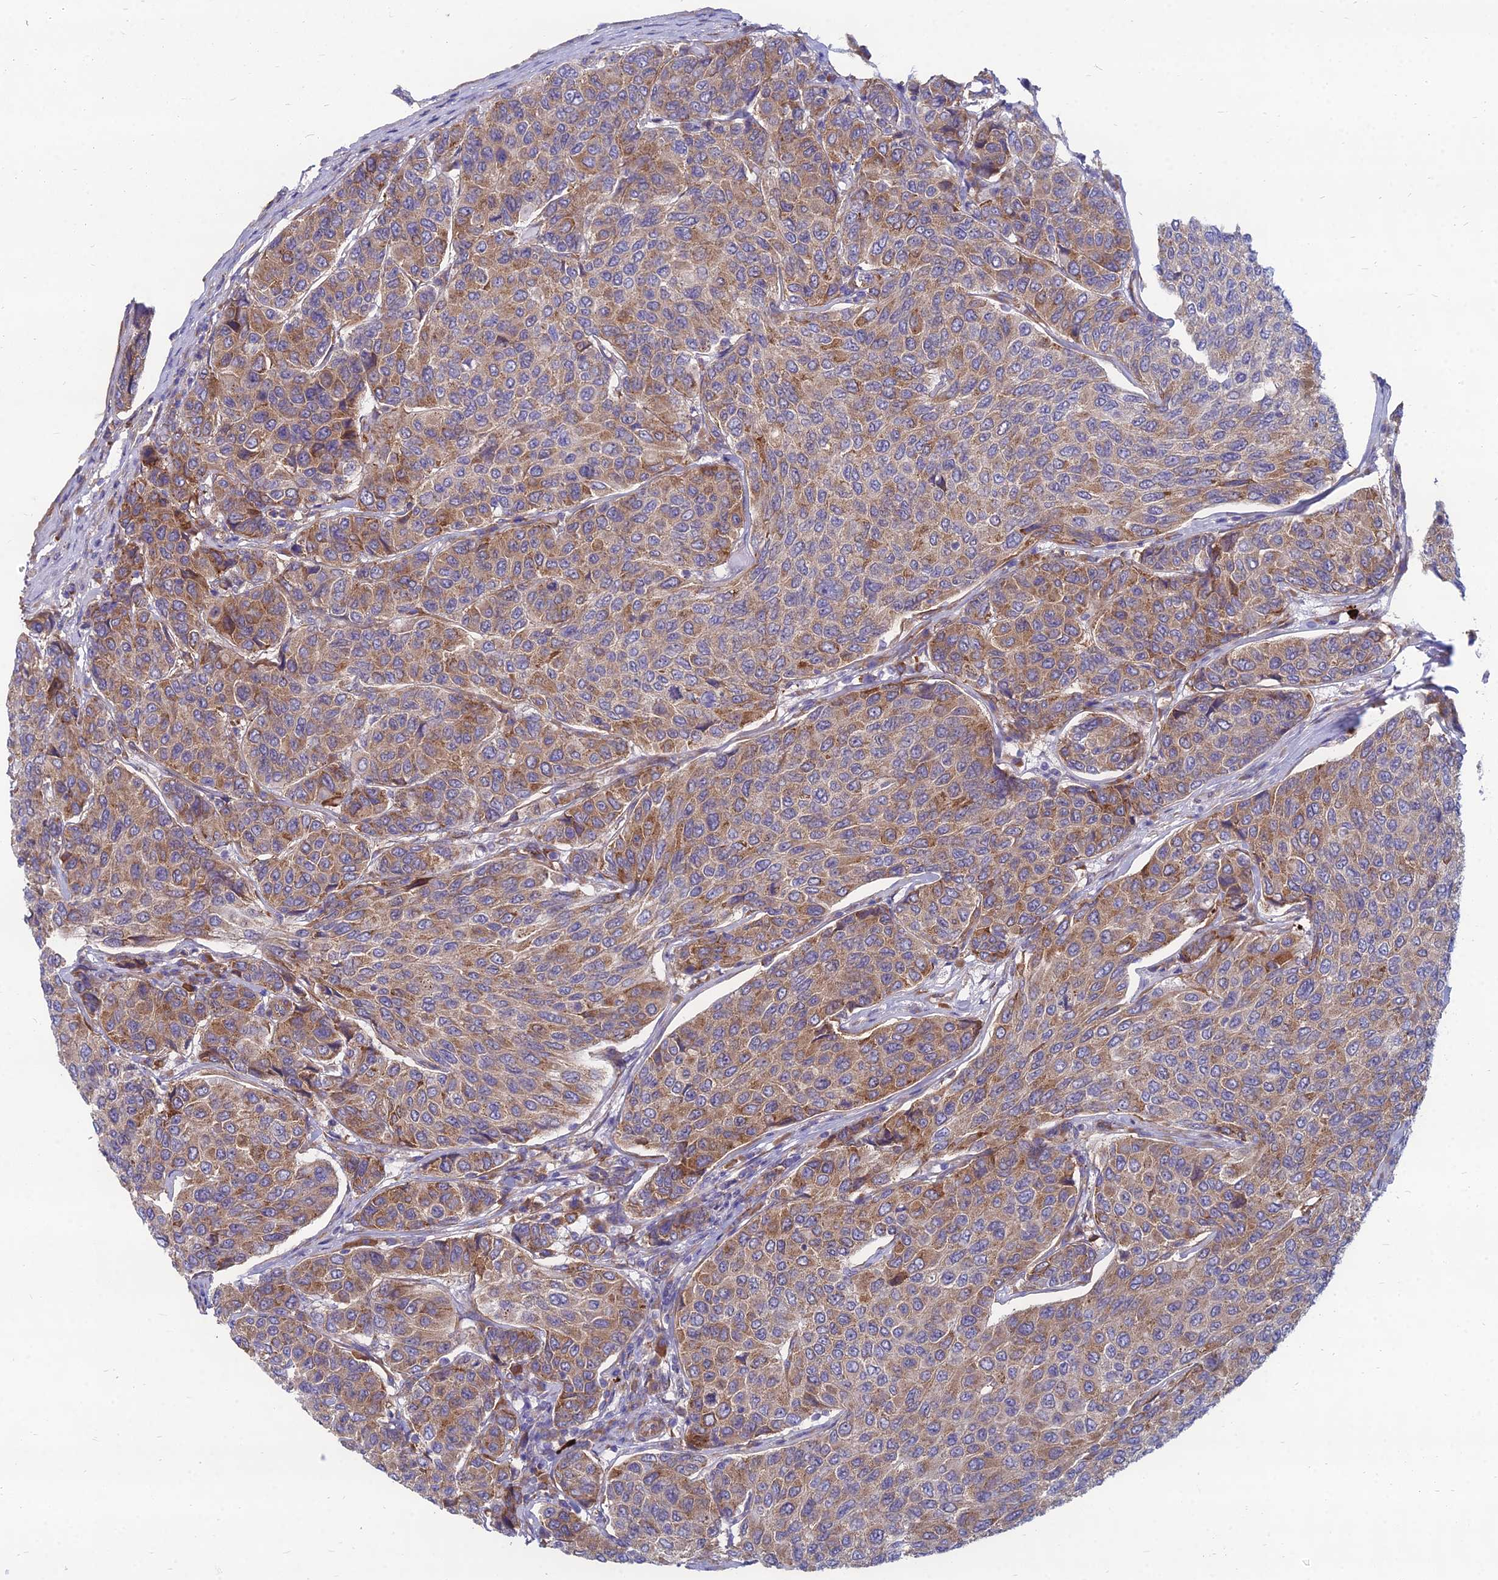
{"staining": {"intensity": "moderate", "quantity": ">75%", "location": "cytoplasmic/membranous"}, "tissue": "breast cancer", "cell_type": "Tumor cells", "image_type": "cancer", "snomed": [{"axis": "morphology", "description": "Duct carcinoma"}, {"axis": "topography", "description": "Breast"}], "caption": "The immunohistochemical stain shows moderate cytoplasmic/membranous positivity in tumor cells of breast intraductal carcinoma tissue.", "gene": "TXLNA", "patient": {"sex": "female", "age": 55}}